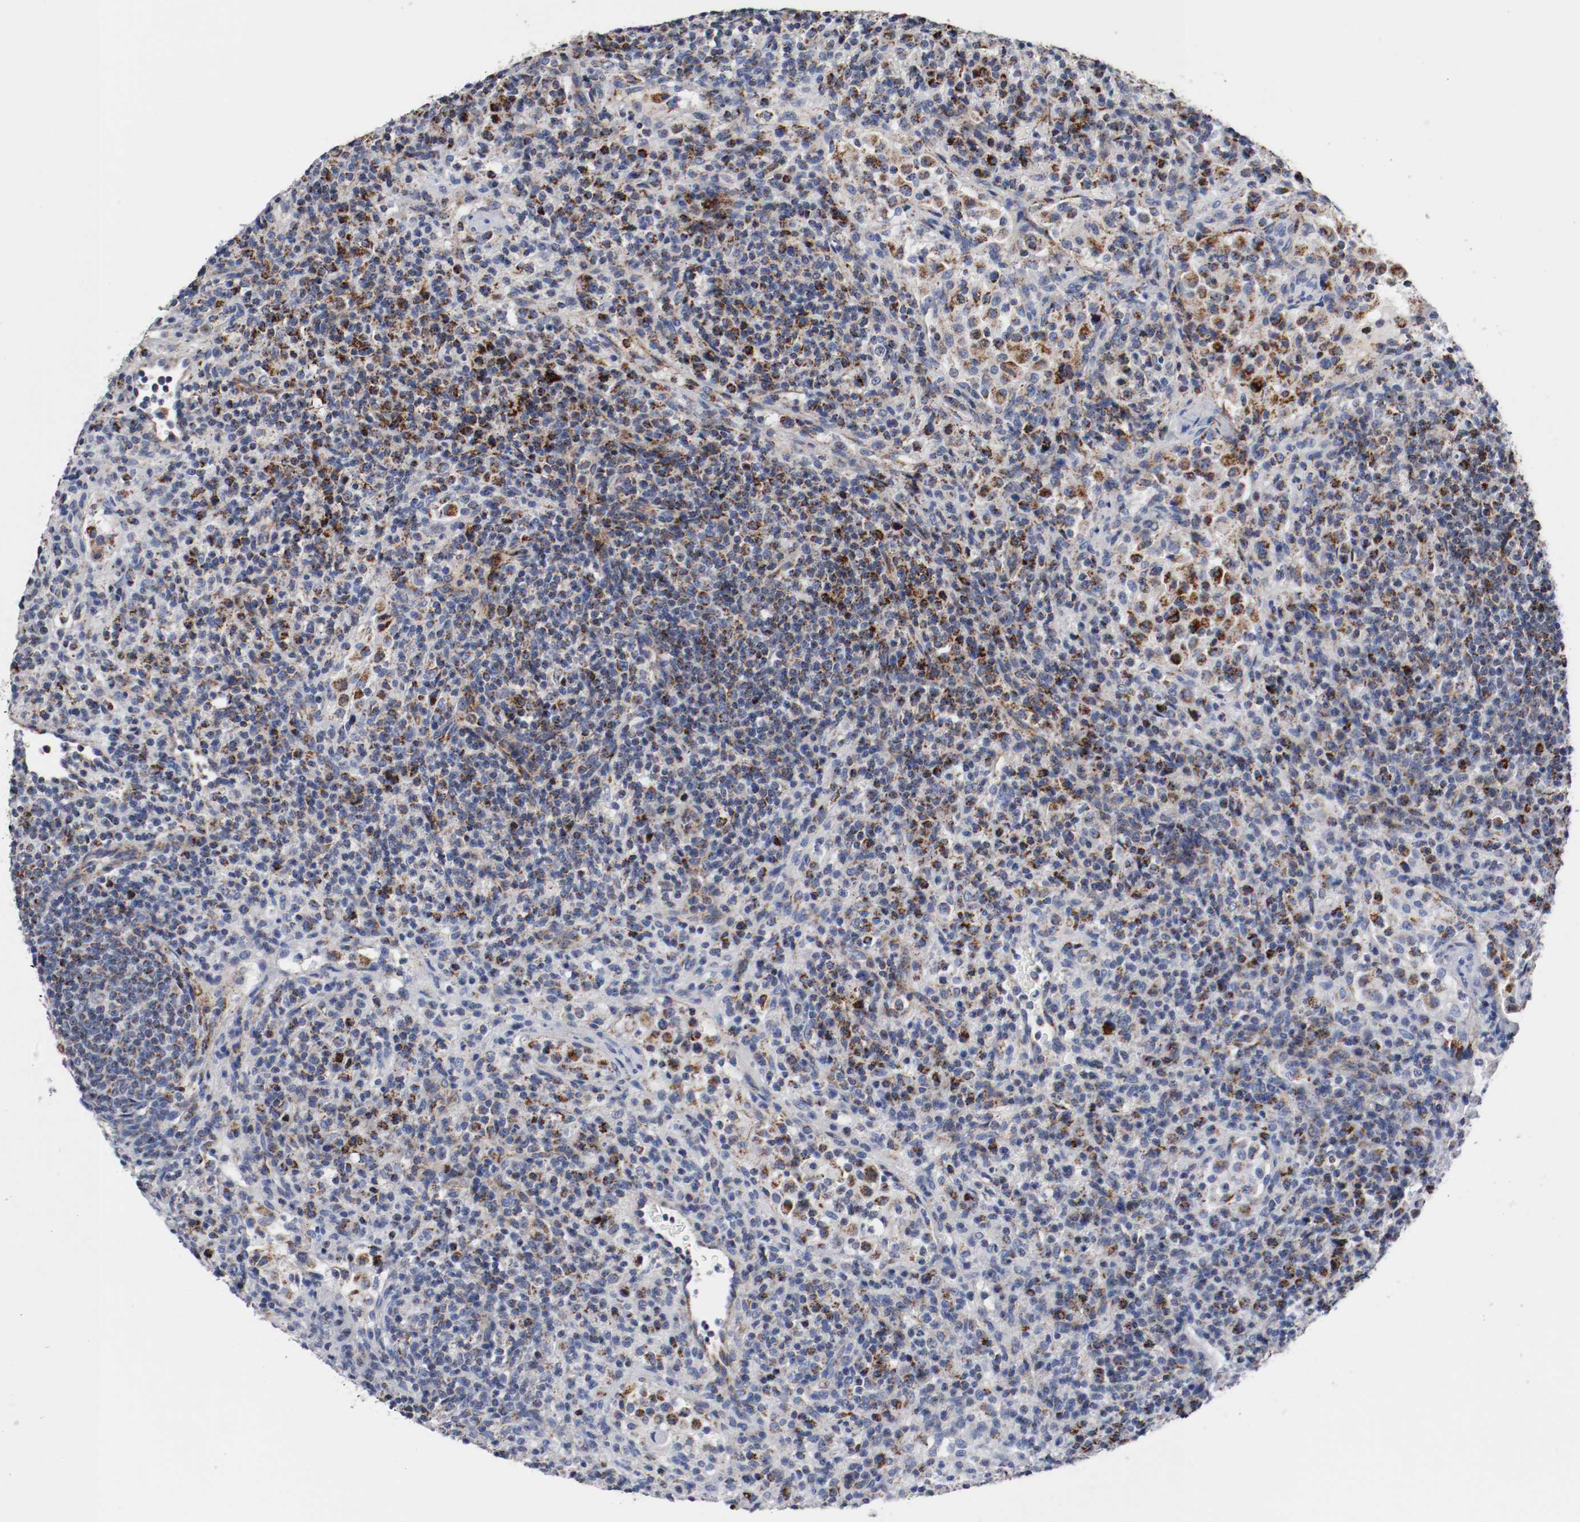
{"staining": {"intensity": "strong", "quantity": "25%-75%", "location": "cytoplasmic/membranous"}, "tissue": "lymphoma", "cell_type": "Tumor cells", "image_type": "cancer", "snomed": [{"axis": "morphology", "description": "Hodgkin's disease, NOS"}, {"axis": "topography", "description": "Lymph node"}], "caption": "Approximately 25%-75% of tumor cells in human lymphoma reveal strong cytoplasmic/membranous protein expression as visualized by brown immunohistochemical staining.", "gene": "TUBD1", "patient": {"sex": "male", "age": 65}}